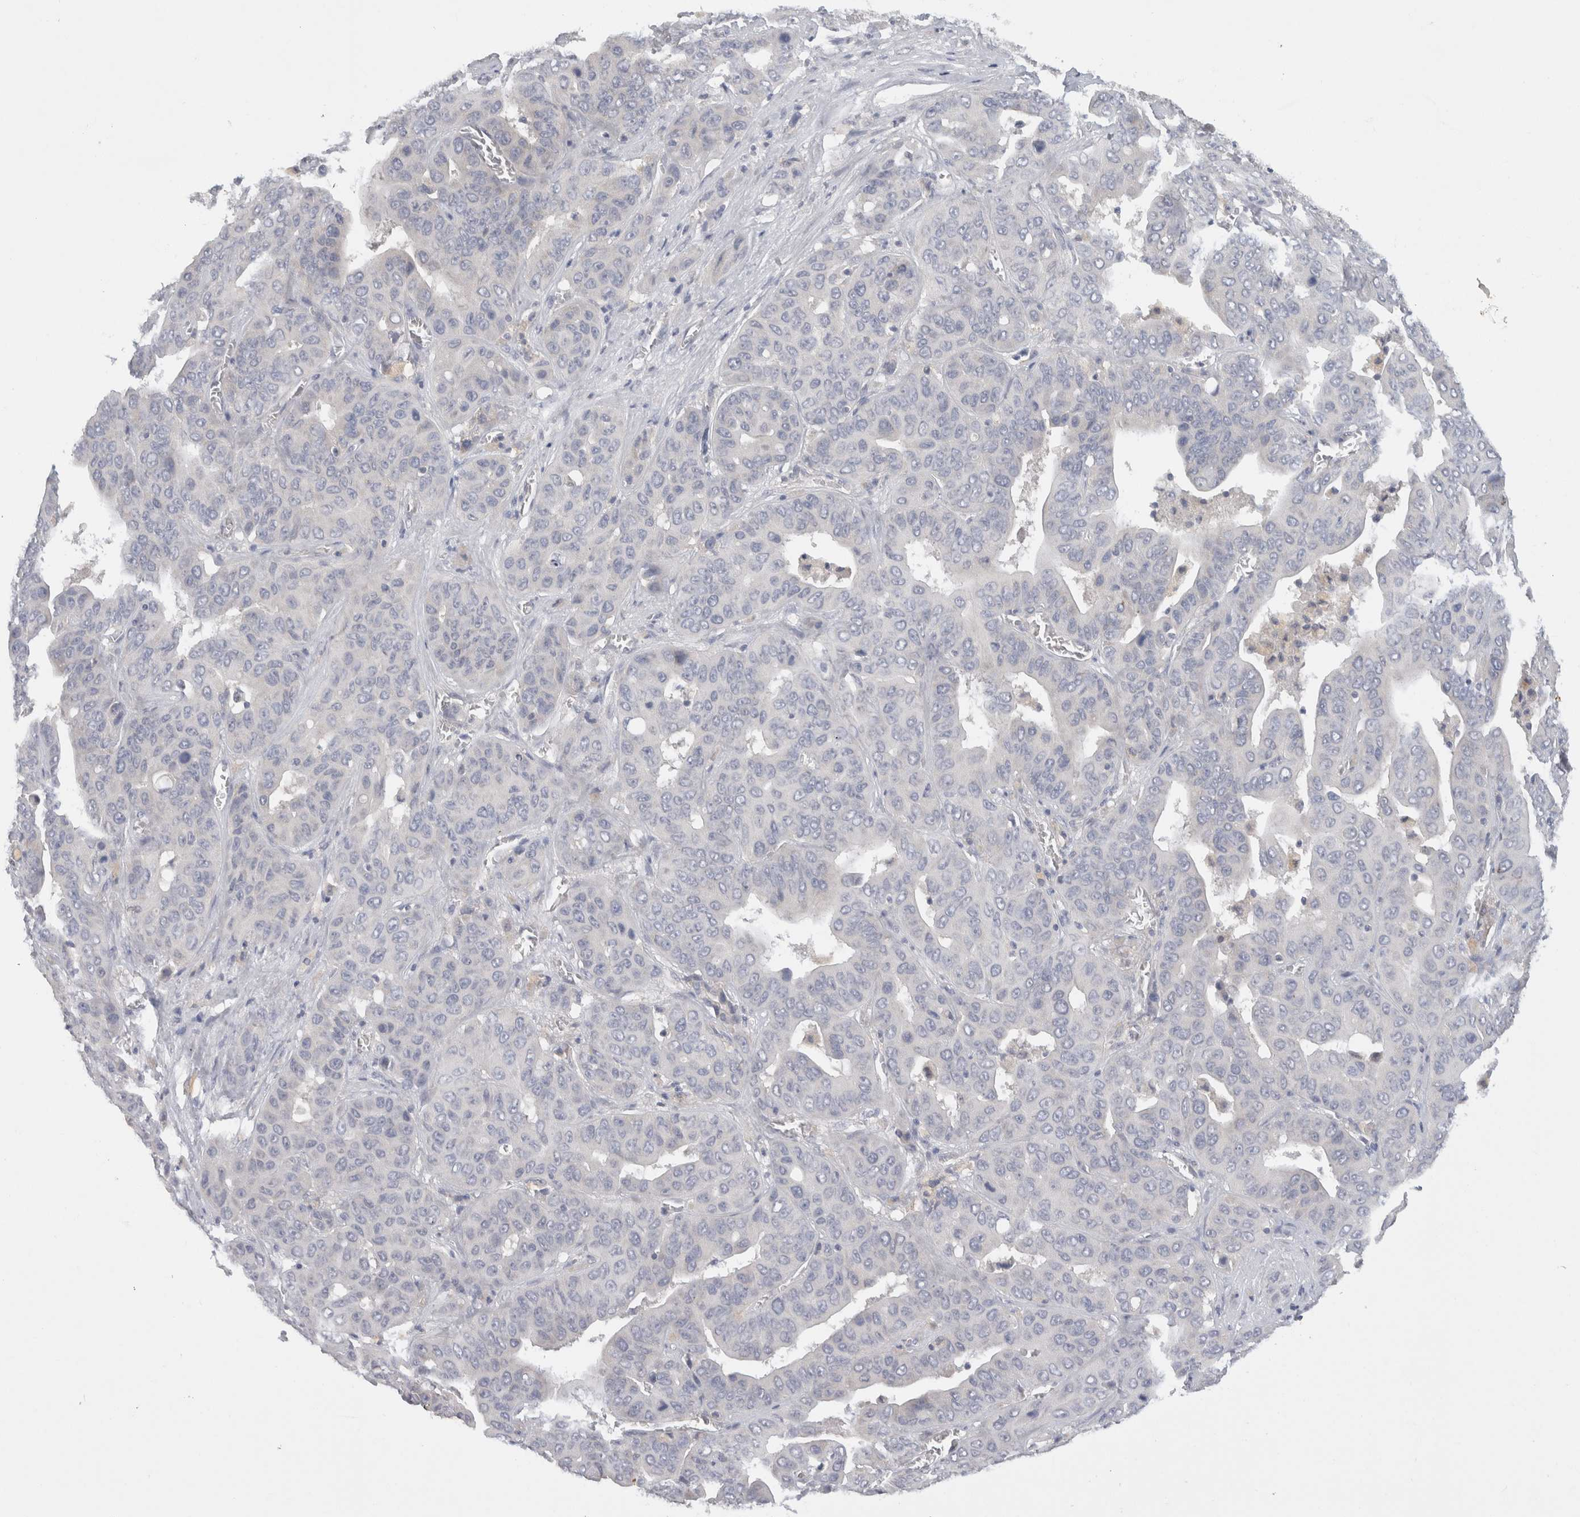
{"staining": {"intensity": "negative", "quantity": "none", "location": "none"}, "tissue": "liver cancer", "cell_type": "Tumor cells", "image_type": "cancer", "snomed": [{"axis": "morphology", "description": "Cholangiocarcinoma"}, {"axis": "topography", "description": "Liver"}], "caption": "The histopathology image exhibits no staining of tumor cells in liver cholangiocarcinoma.", "gene": "CHRM4", "patient": {"sex": "female", "age": 52}}